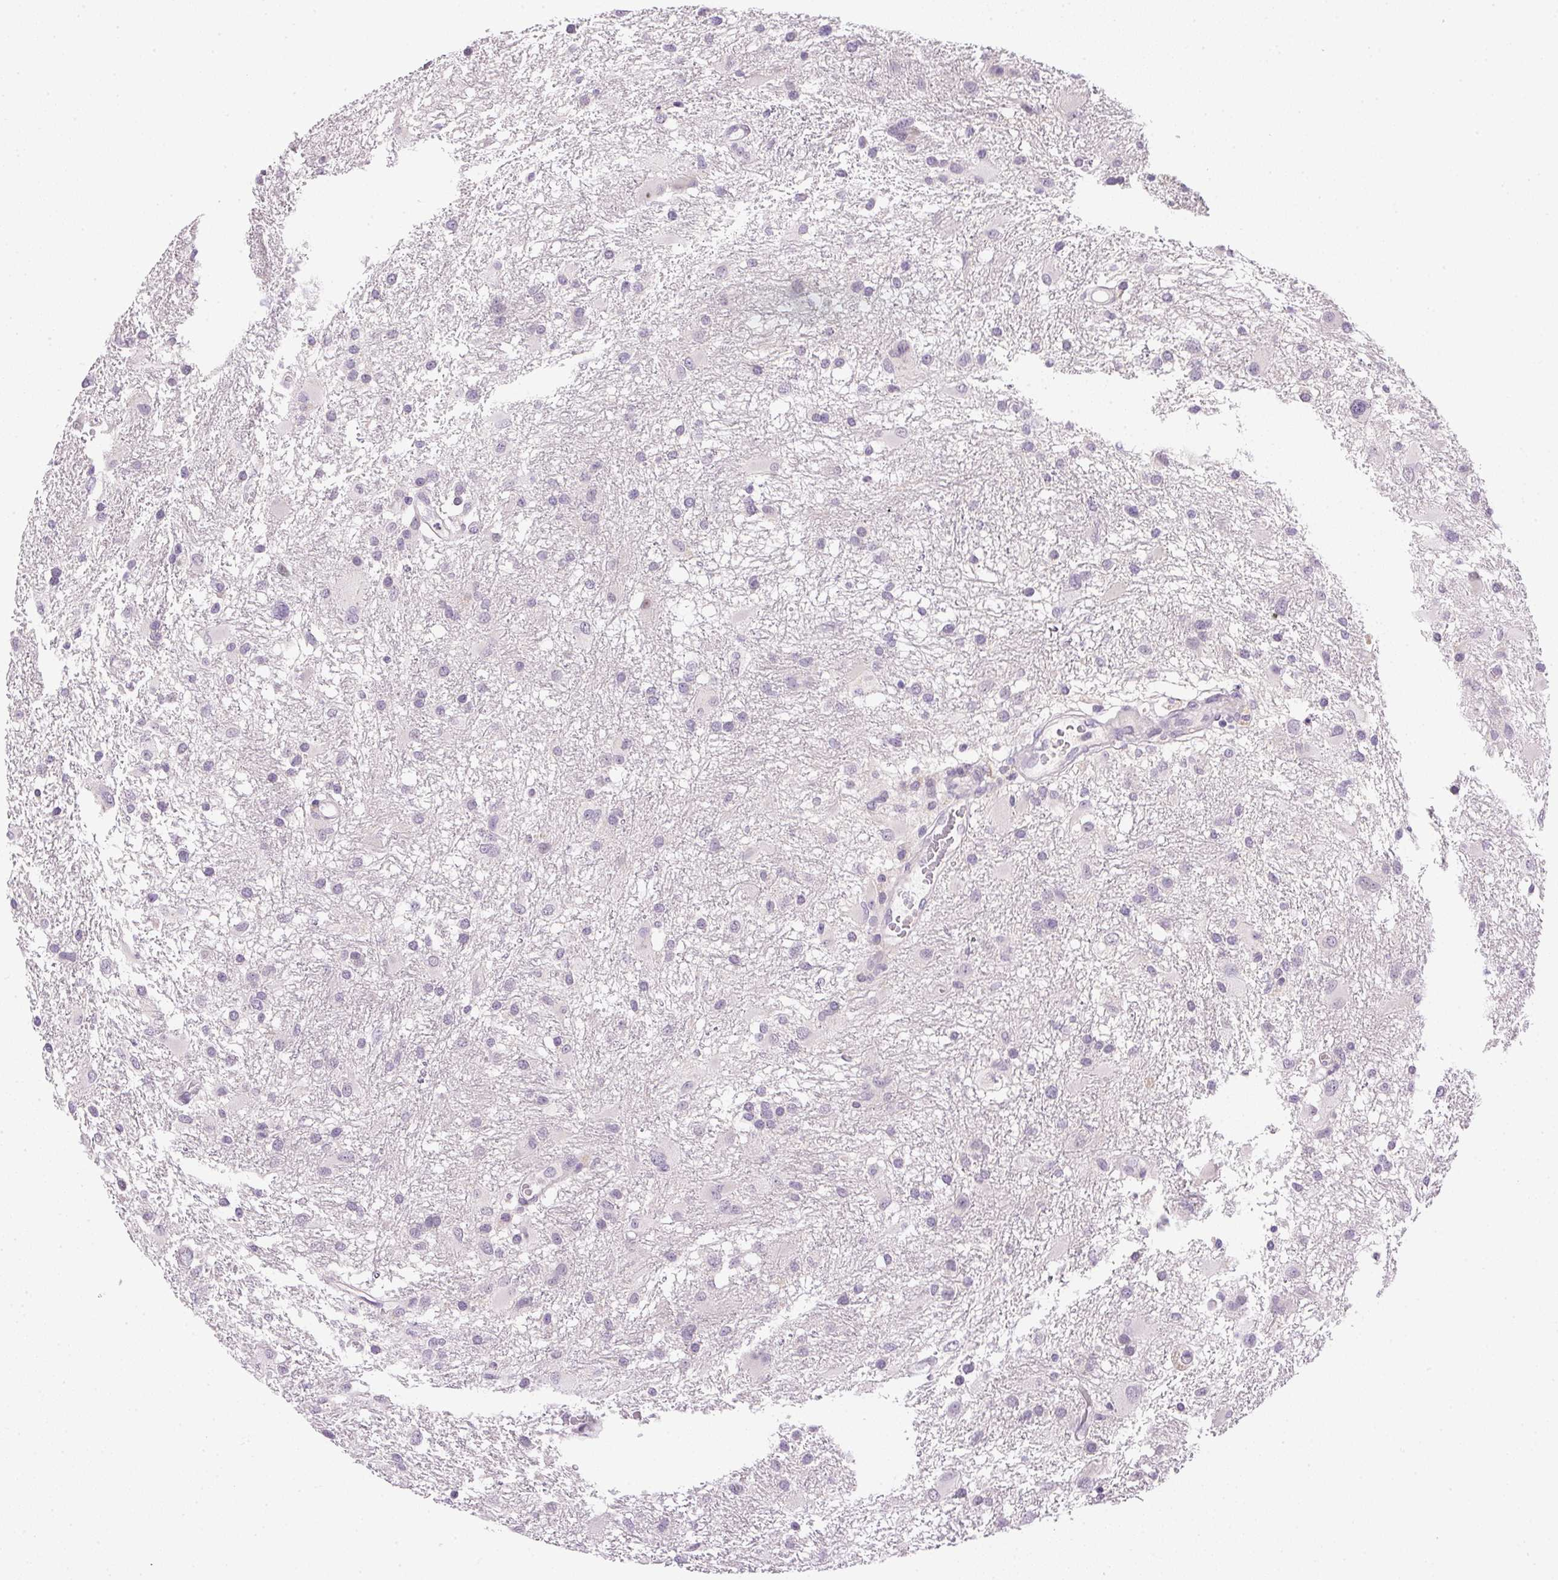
{"staining": {"intensity": "negative", "quantity": "none", "location": "none"}, "tissue": "glioma", "cell_type": "Tumor cells", "image_type": "cancer", "snomed": [{"axis": "morphology", "description": "Glioma, malignant, High grade"}, {"axis": "topography", "description": "Brain"}], "caption": "An IHC photomicrograph of malignant high-grade glioma is shown. There is no staining in tumor cells of malignant high-grade glioma.", "gene": "GSDMC", "patient": {"sex": "male", "age": 53}}